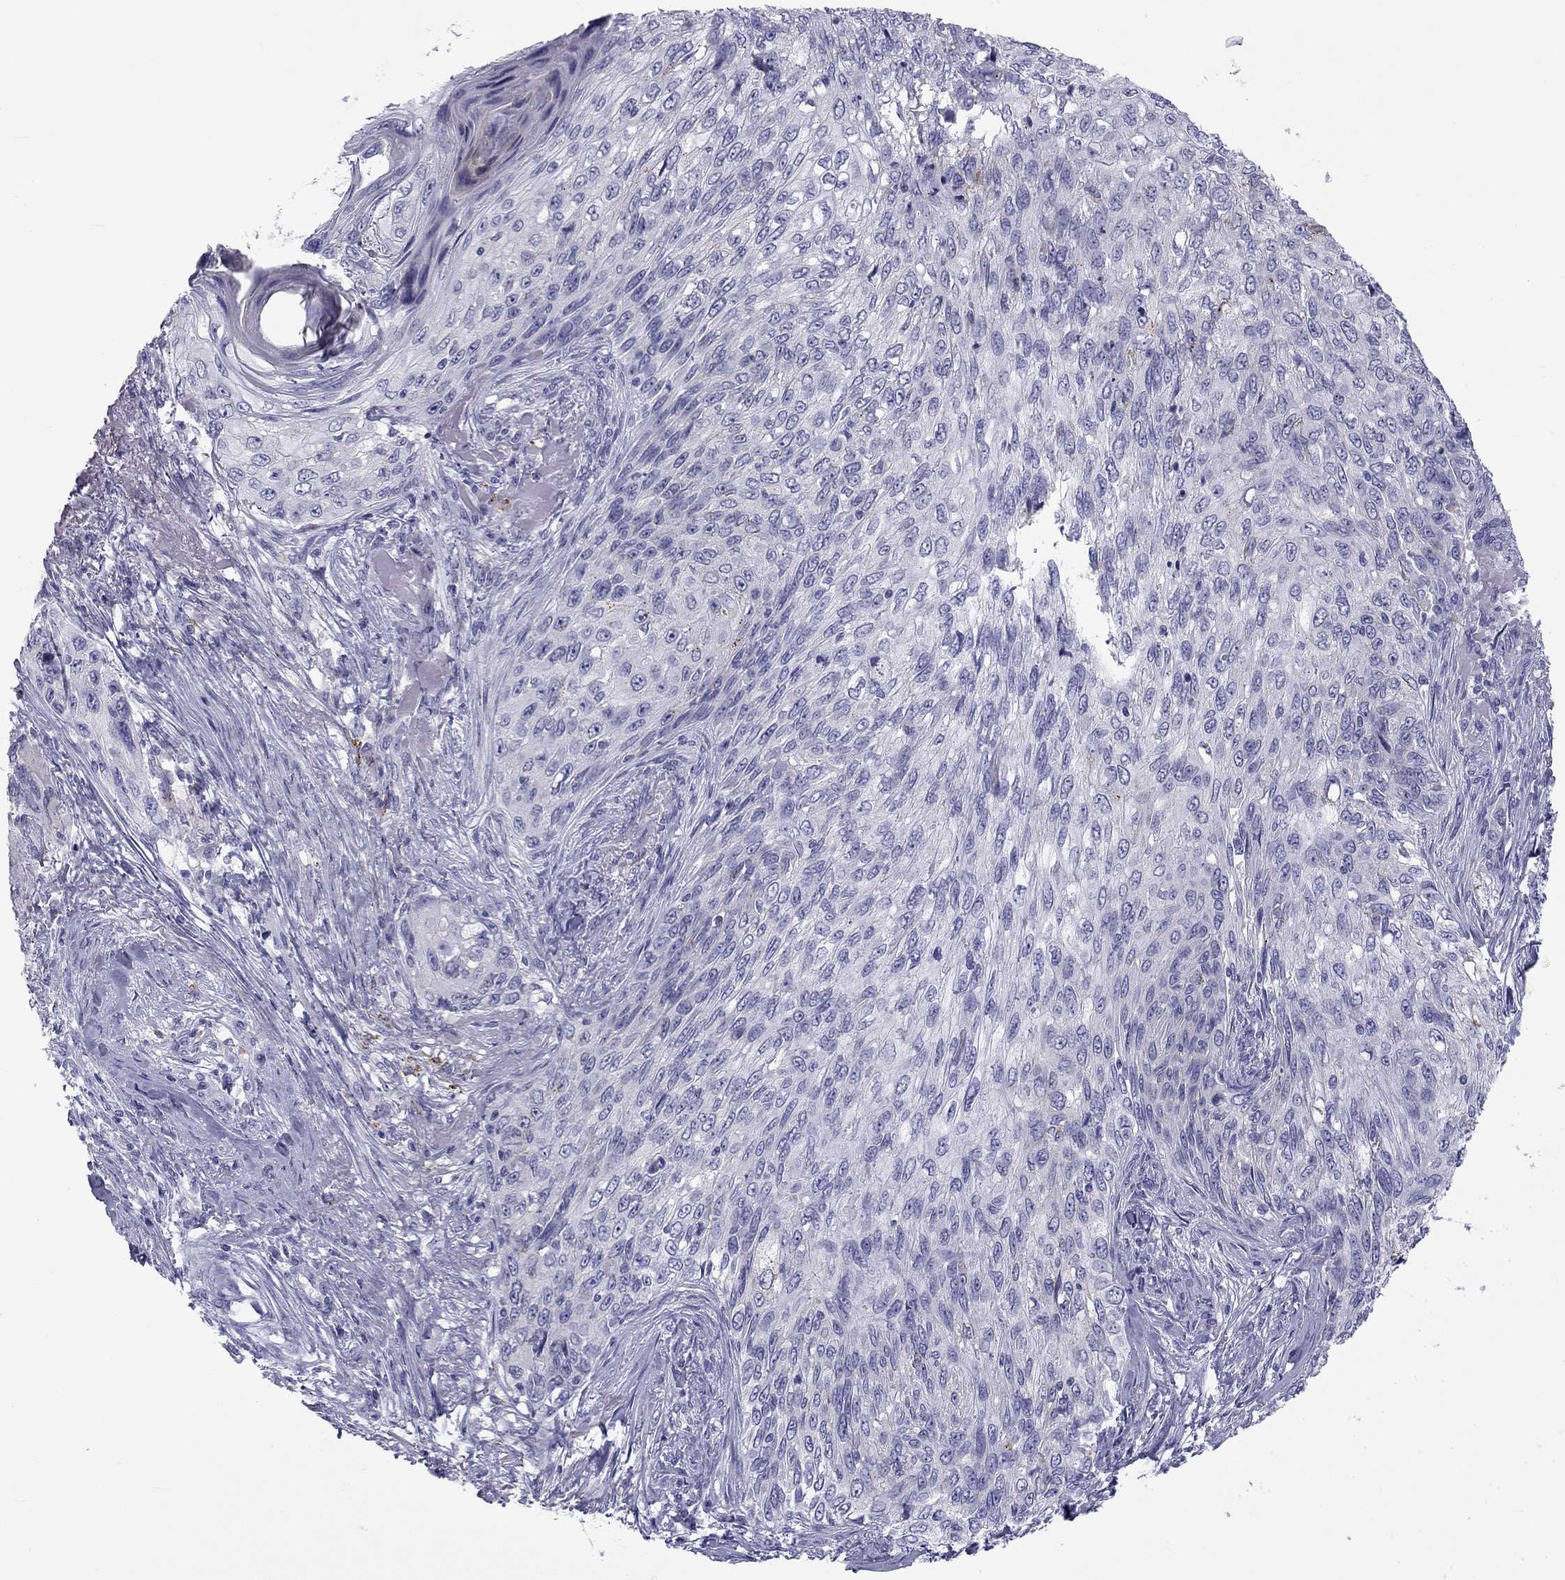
{"staining": {"intensity": "negative", "quantity": "none", "location": "none"}, "tissue": "skin cancer", "cell_type": "Tumor cells", "image_type": "cancer", "snomed": [{"axis": "morphology", "description": "Squamous cell carcinoma, NOS"}, {"axis": "topography", "description": "Skin"}], "caption": "A high-resolution image shows IHC staining of skin squamous cell carcinoma, which shows no significant staining in tumor cells.", "gene": "CLPSL2", "patient": {"sex": "male", "age": 92}}